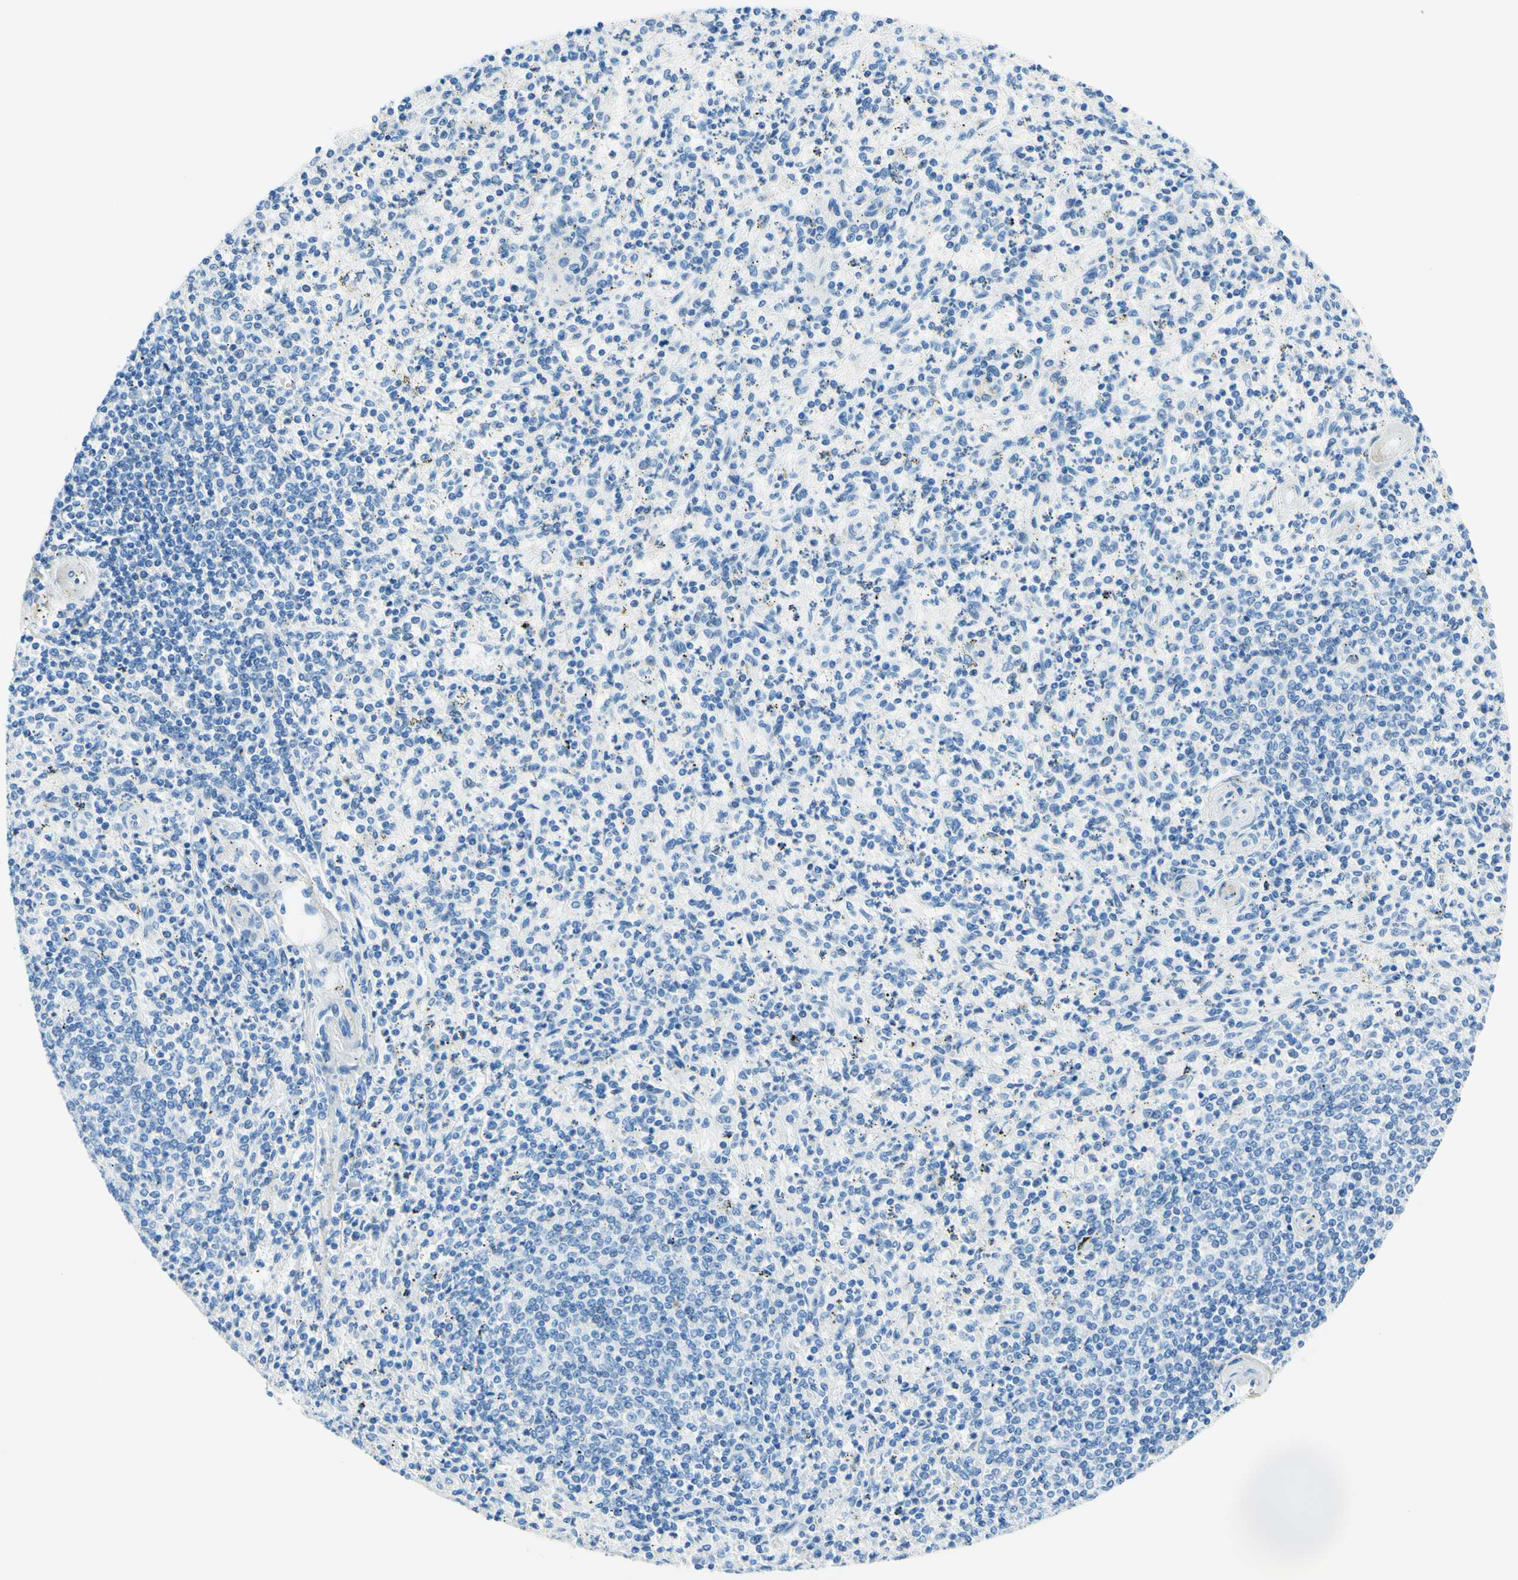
{"staining": {"intensity": "negative", "quantity": "none", "location": "none"}, "tissue": "spleen", "cell_type": "Cells in red pulp", "image_type": "normal", "snomed": [{"axis": "morphology", "description": "Normal tissue, NOS"}, {"axis": "topography", "description": "Spleen"}], "caption": "The IHC histopathology image has no significant positivity in cells in red pulp of spleen. (Stains: DAB immunohistochemistry with hematoxylin counter stain, Microscopy: brightfield microscopy at high magnification).", "gene": "MFAP5", "patient": {"sex": "male", "age": 72}}